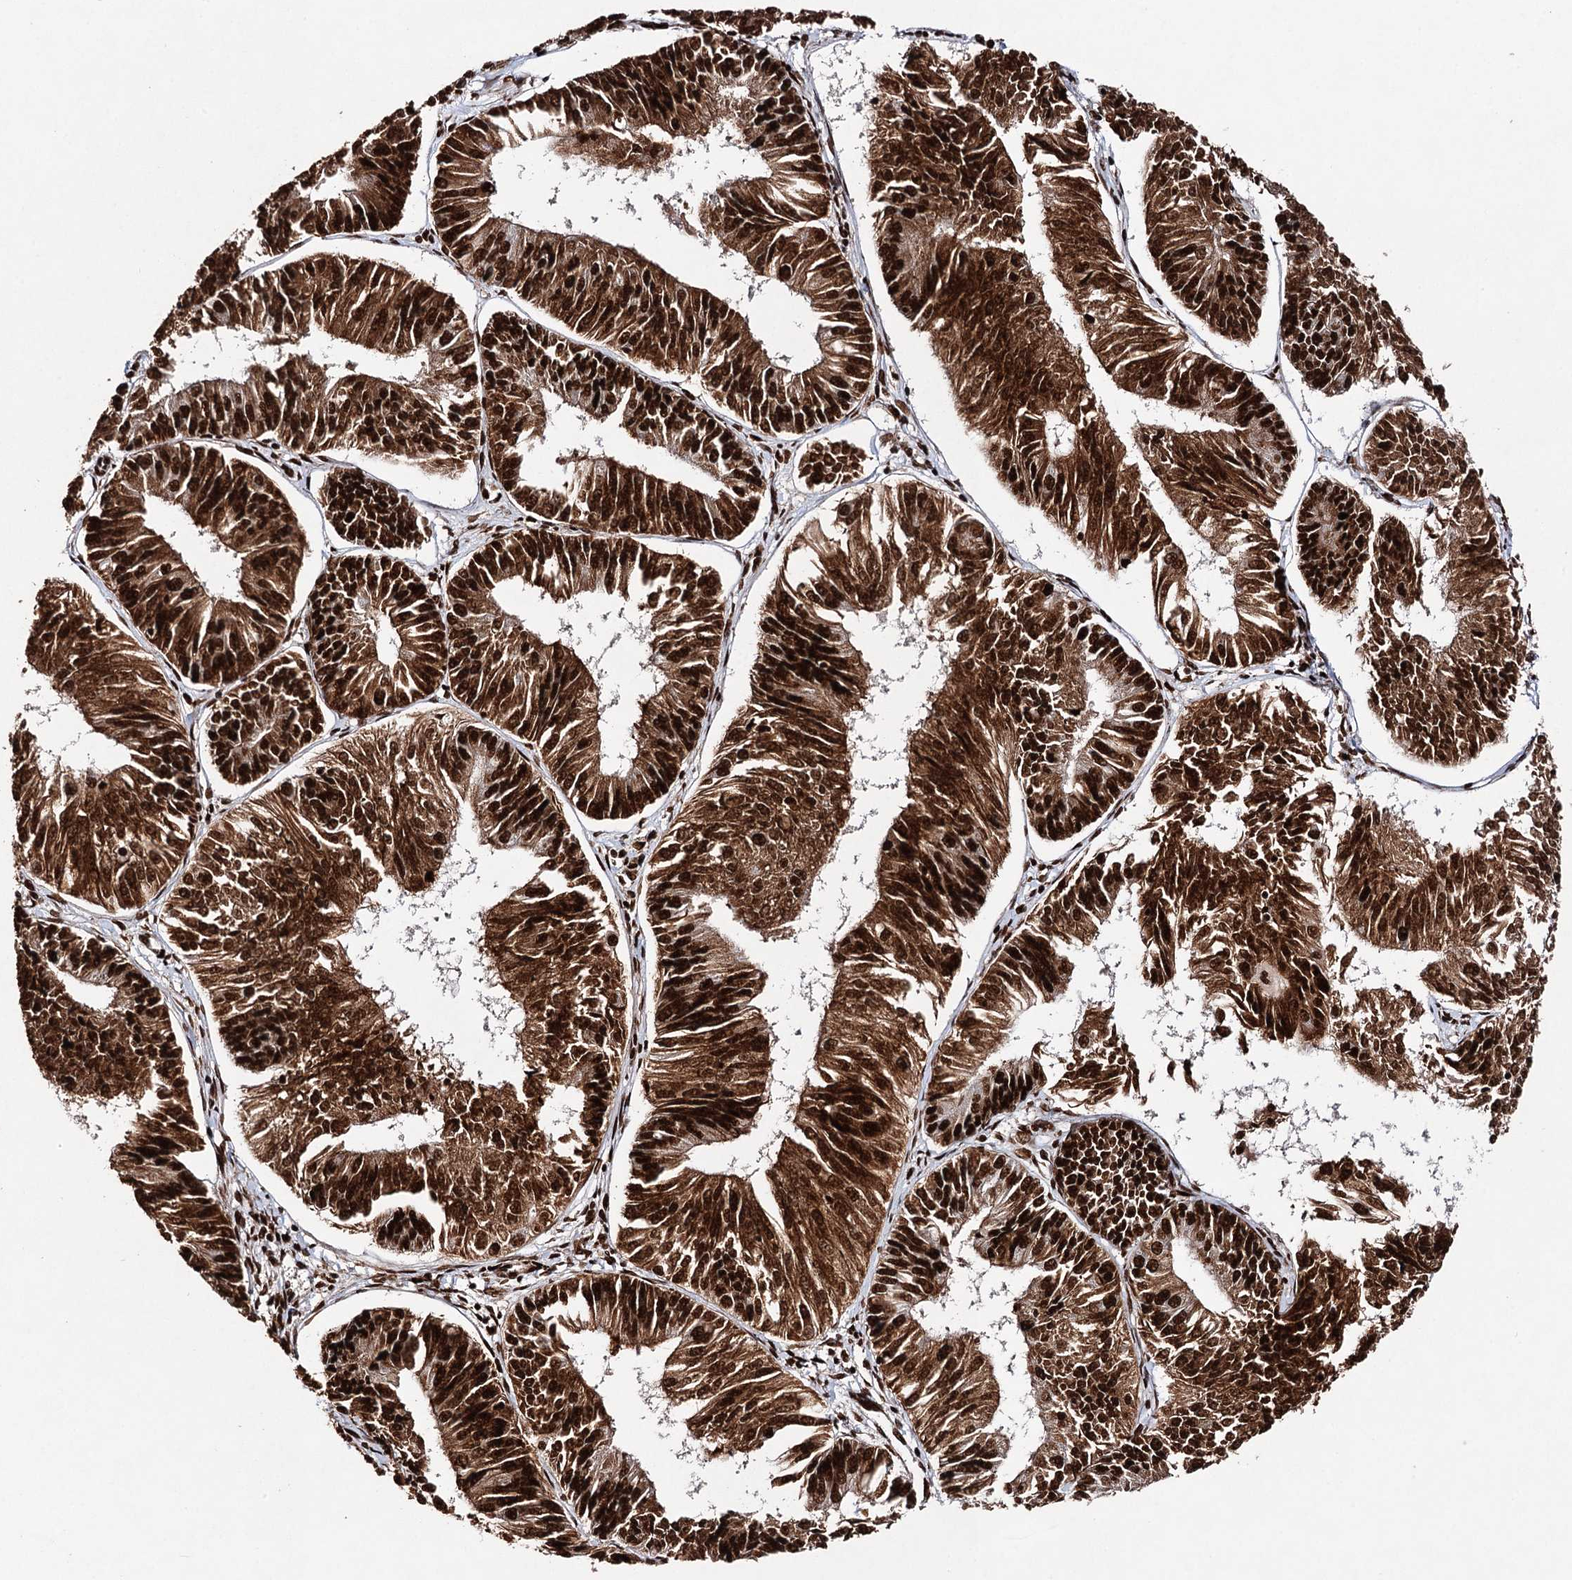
{"staining": {"intensity": "strong", "quantity": ">75%", "location": "nuclear"}, "tissue": "endometrial cancer", "cell_type": "Tumor cells", "image_type": "cancer", "snomed": [{"axis": "morphology", "description": "Adenocarcinoma, NOS"}, {"axis": "topography", "description": "Endometrium"}], "caption": "Protein analysis of adenocarcinoma (endometrial) tissue shows strong nuclear positivity in approximately >75% of tumor cells.", "gene": "MATR3", "patient": {"sex": "female", "age": 58}}